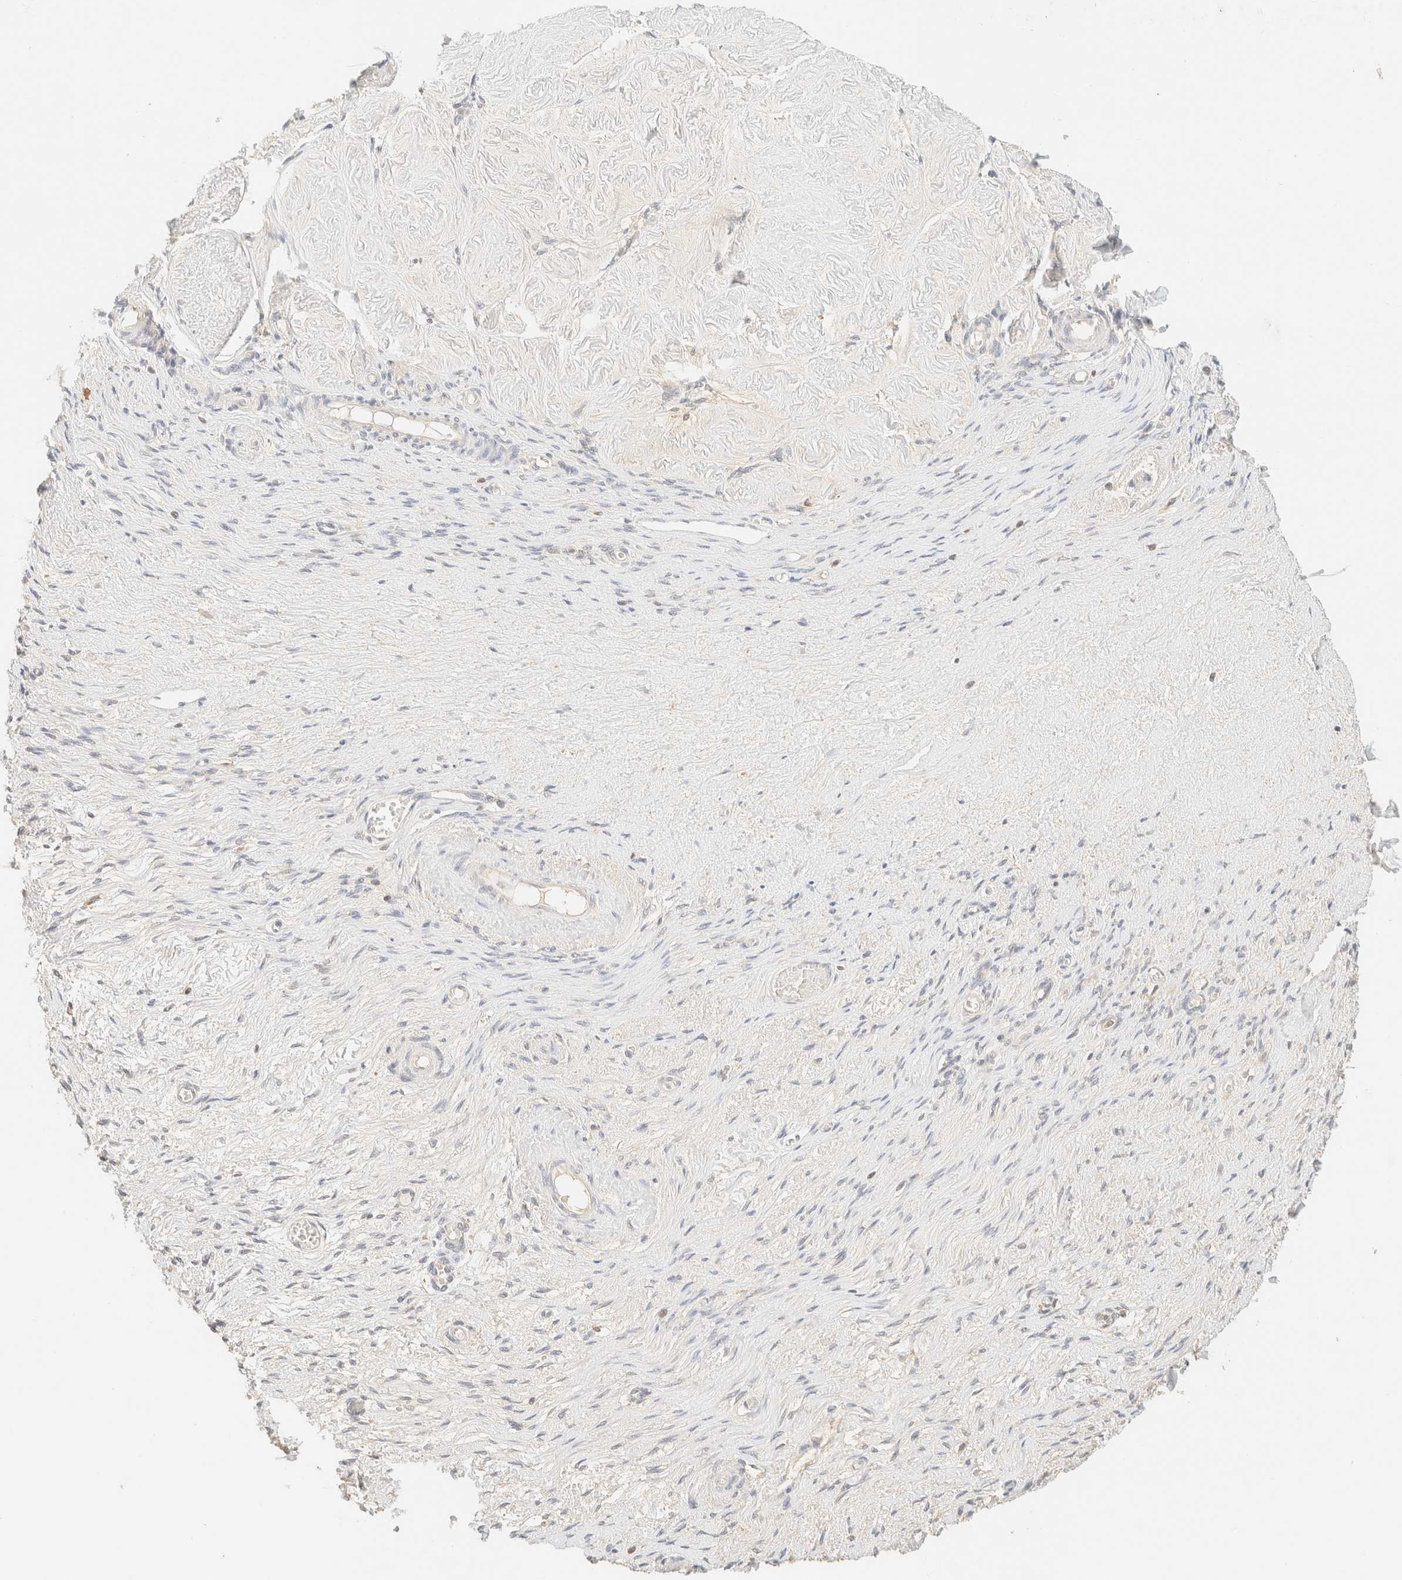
{"staining": {"intensity": "negative", "quantity": "none", "location": "none"}, "tissue": "adipose tissue", "cell_type": "Adipocytes", "image_type": "normal", "snomed": [{"axis": "morphology", "description": "Normal tissue, NOS"}, {"axis": "topography", "description": "Vascular tissue"}, {"axis": "topography", "description": "Fallopian tube"}, {"axis": "topography", "description": "Ovary"}], "caption": "This is a histopathology image of IHC staining of benign adipose tissue, which shows no positivity in adipocytes. The staining is performed using DAB (3,3'-diaminobenzidine) brown chromogen with nuclei counter-stained in using hematoxylin.", "gene": "TIMD4", "patient": {"sex": "female", "age": 67}}